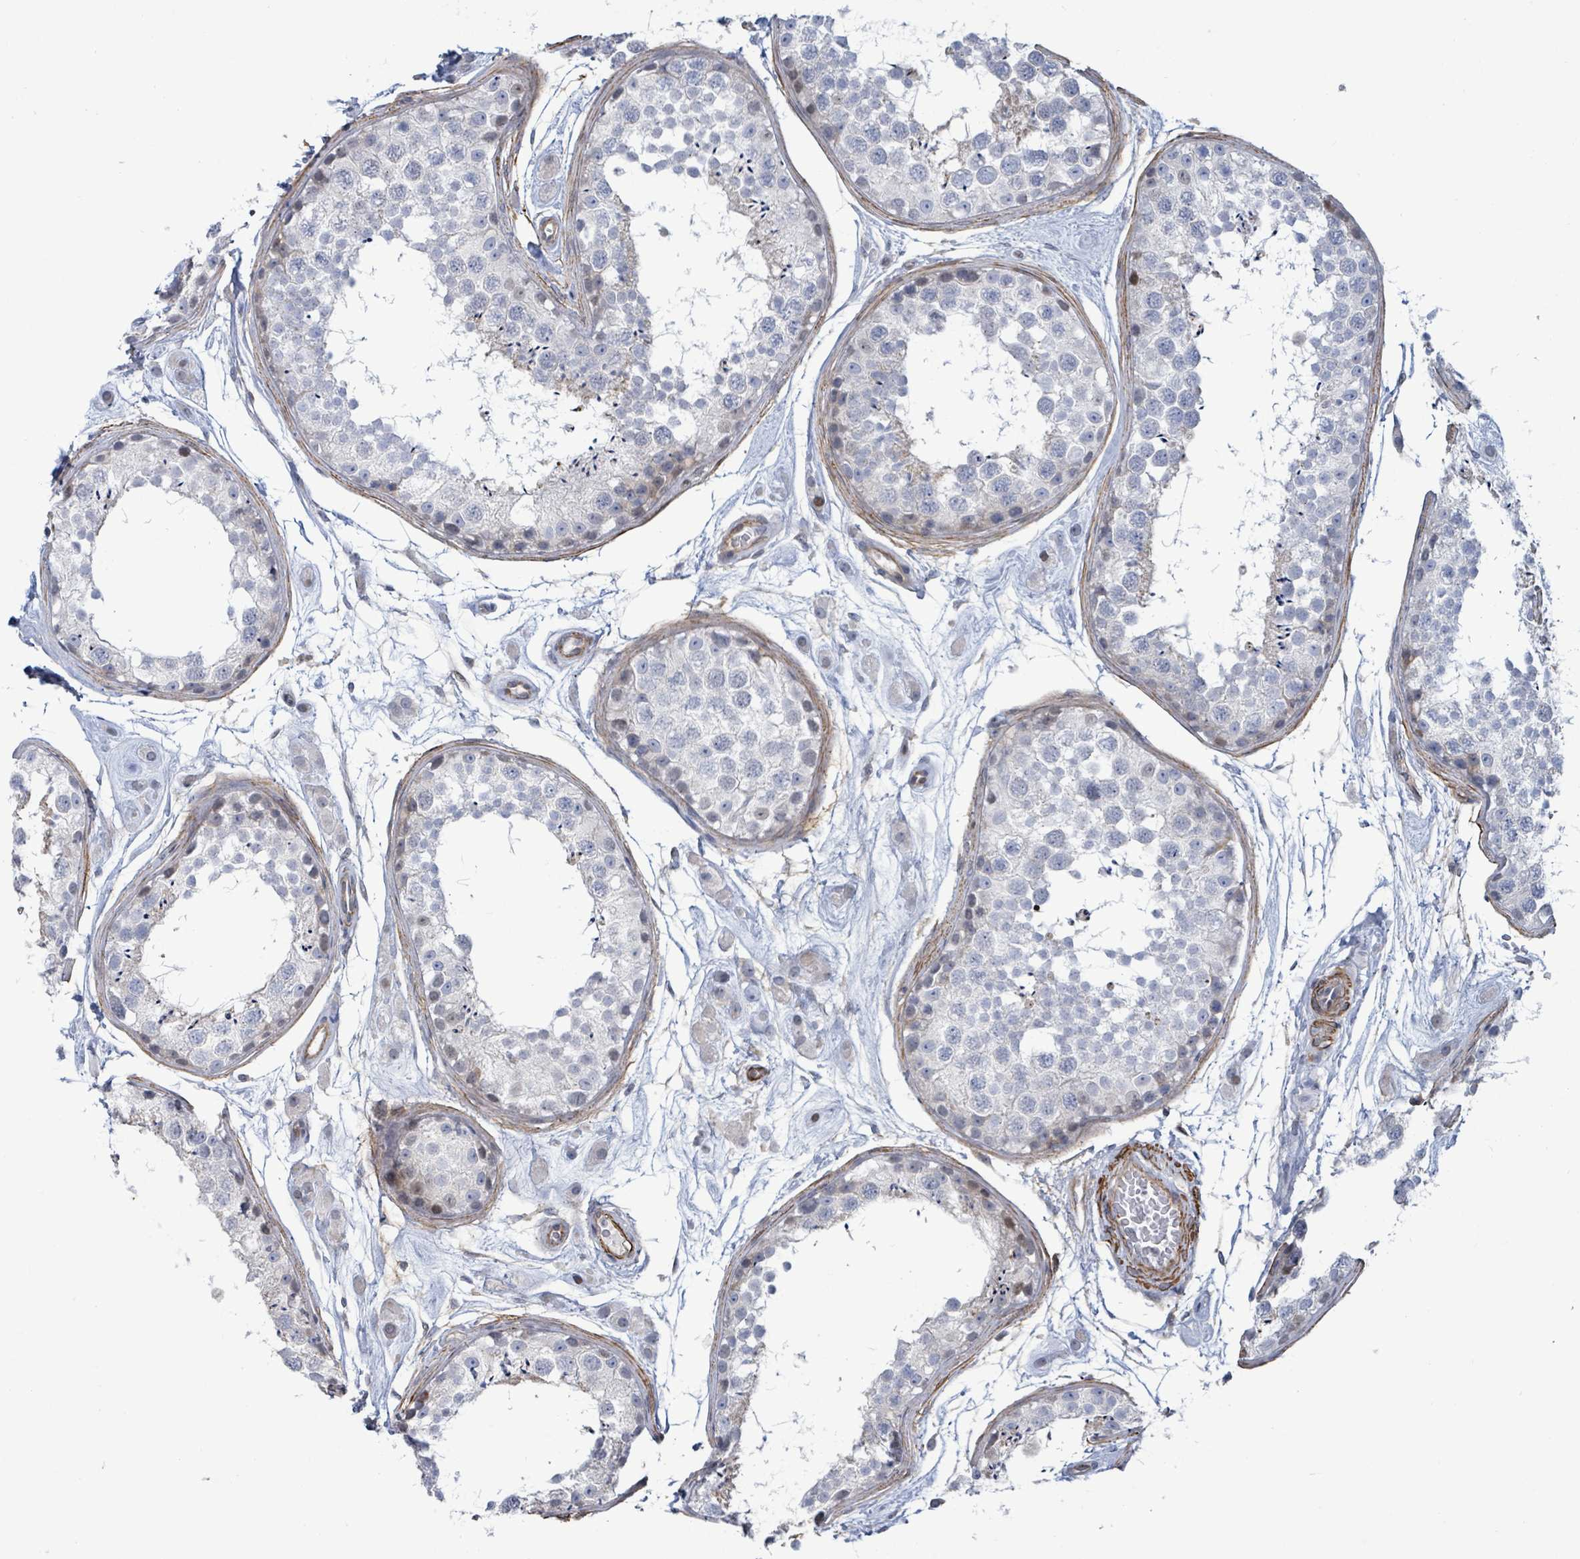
{"staining": {"intensity": "negative", "quantity": "none", "location": "none"}, "tissue": "testis", "cell_type": "Cells in seminiferous ducts", "image_type": "normal", "snomed": [{"axis": "morphology", "description": "Normal tissue, NOS"}, {"axis": "topography", "description": "Testis"}], "caption": "High power microscopy micrograph of an immunohistochemistry image of benign testis, revealing no significant positivity in cells in seminiferous ducts. The staining was performed using DAB (3,3'-diaminobenzidine) to visualize the protein expression in brown, while the nuclei were stained in blue with hematoxylin (Magnification: 20x).", "gene": "DMRTC1B", "patient": {"sex": "male", "age": 25}}